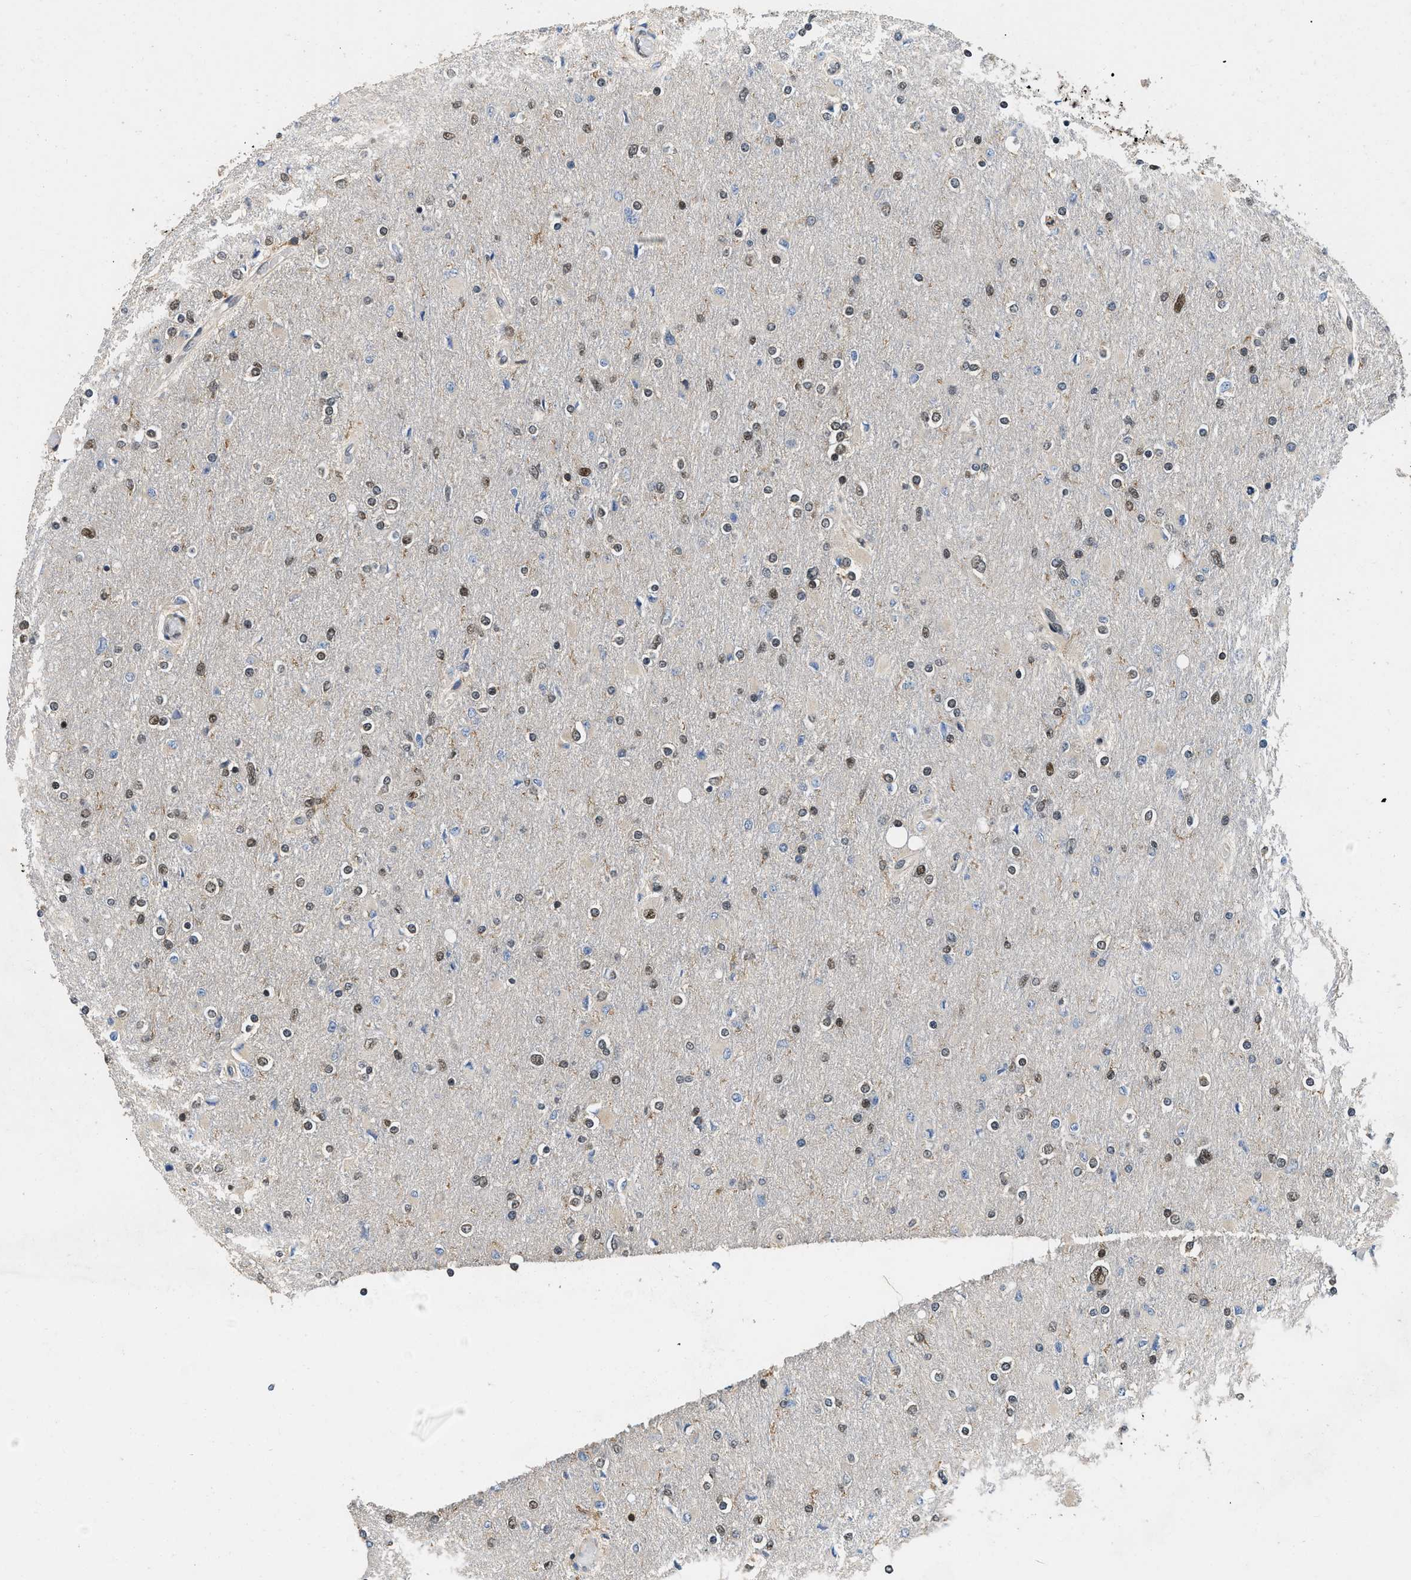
{"staining": {"intensity": "weak", "quantity": "25%-75%", "location": "nuclear"}, "tissue": "glioma", "cell_type": "Tumor cells", "image_type": "cancer", "snomed": [{"axis": "morphology", "description": "Glioma, malignant, High grade"}, {"axis": "topography", "description": "Cerebral cortex"}], "caption": "Tumor cells display weak nuclear staining in about 25%-75% of cells in malignant glioma (high-grade).", "gene": "ATF7IP", "patient": {"sex": "female", "age": 36}}